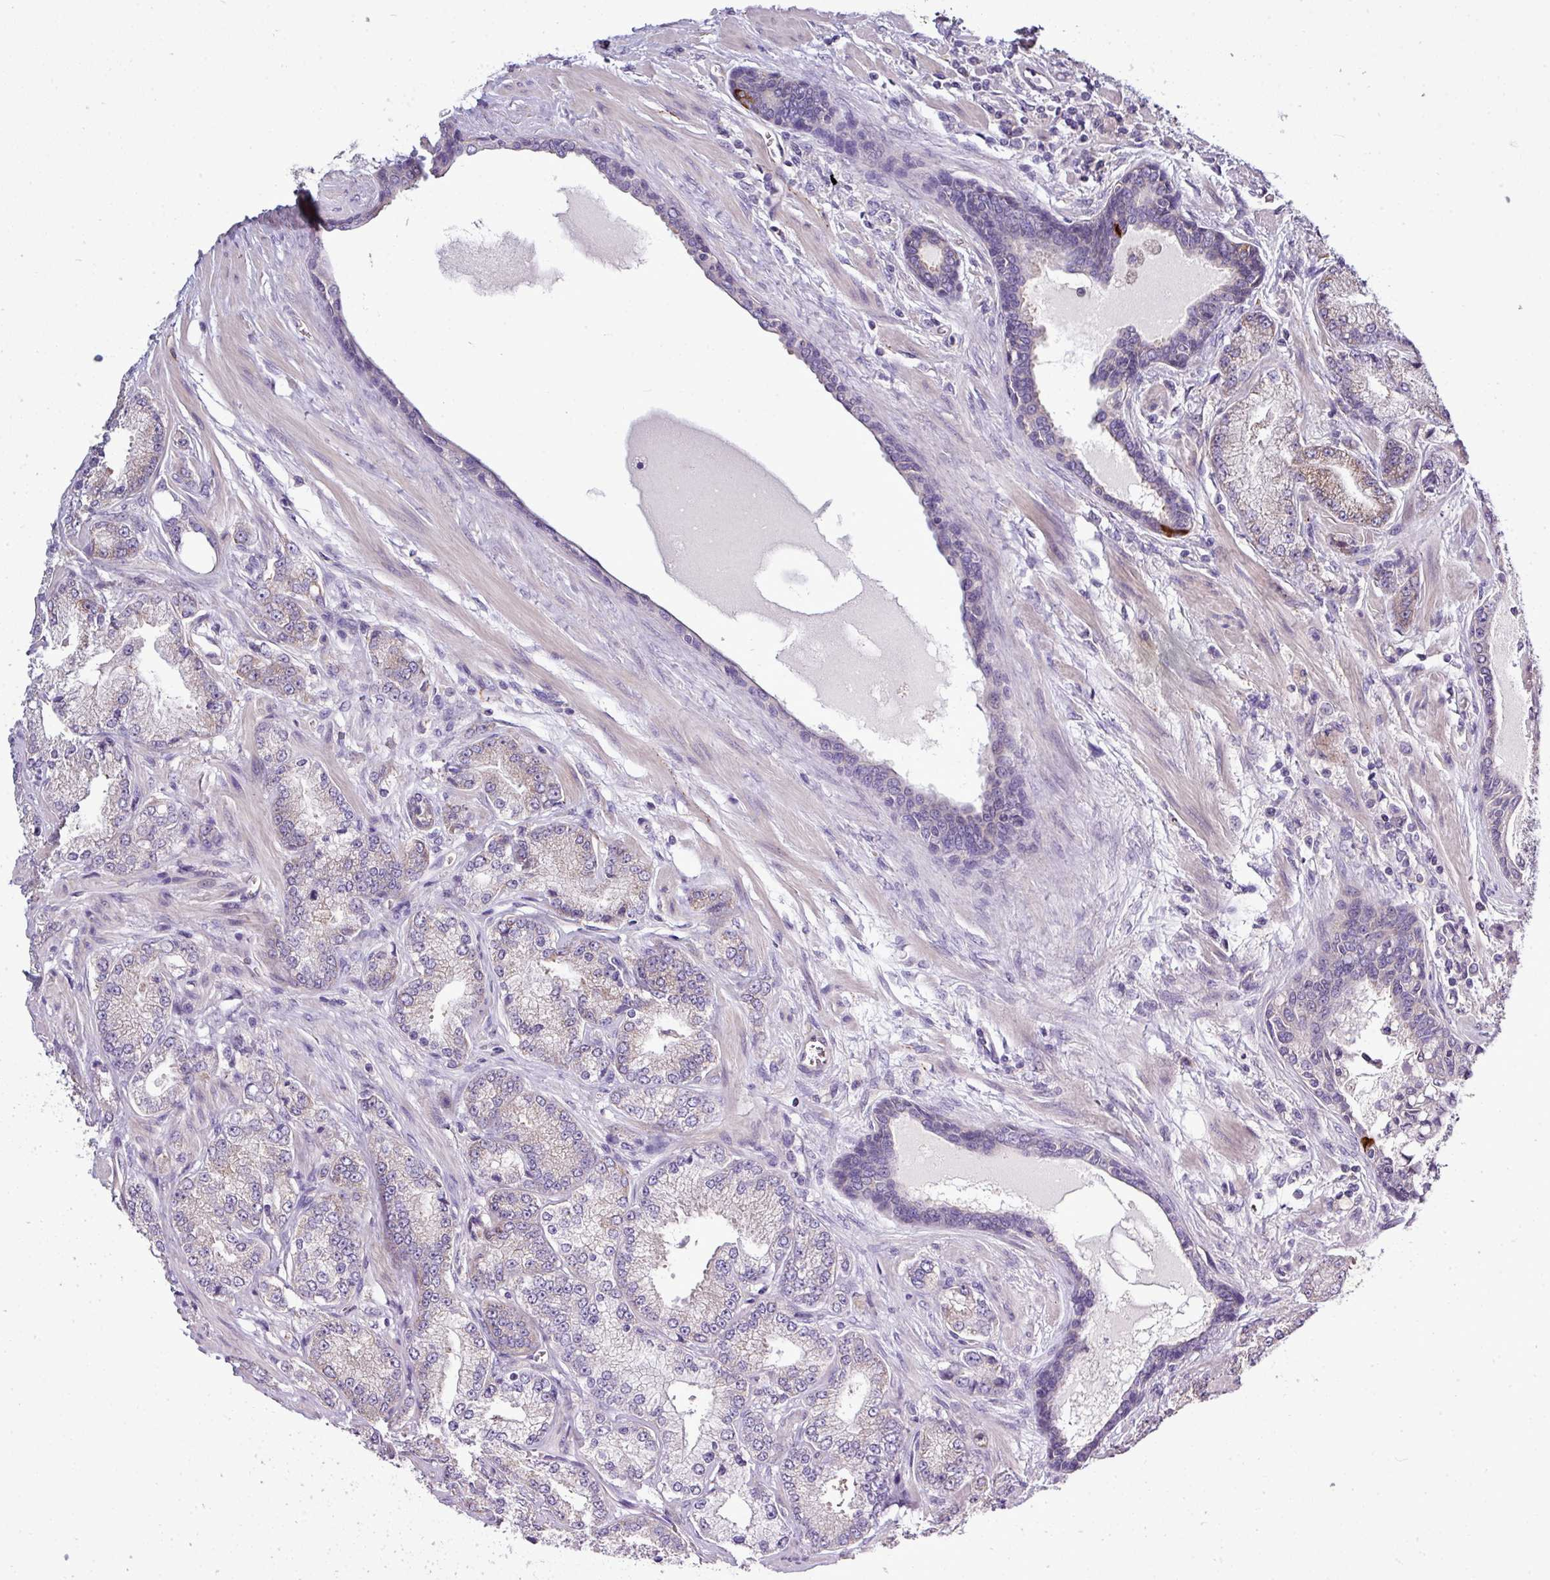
{"staining": {"intensity": "negative", "quantity": "none", "location": "none"}, "tissue": "prostate cancer", "cell_type": "Tumor cells", "image_type": "cancer", "snomed": [{"axis": "morphology", "description": "Adenocarcinoma, High grade"}, {"axis": "topography", "description": "Prostate"}], "caption": "The photomicrograph exhibits no significant expression in tumor cells of prostate cancer (high-grade adenocarcinoma).", "gene": "AGAP5", "patient": {"sex": "male", "age": 68}}